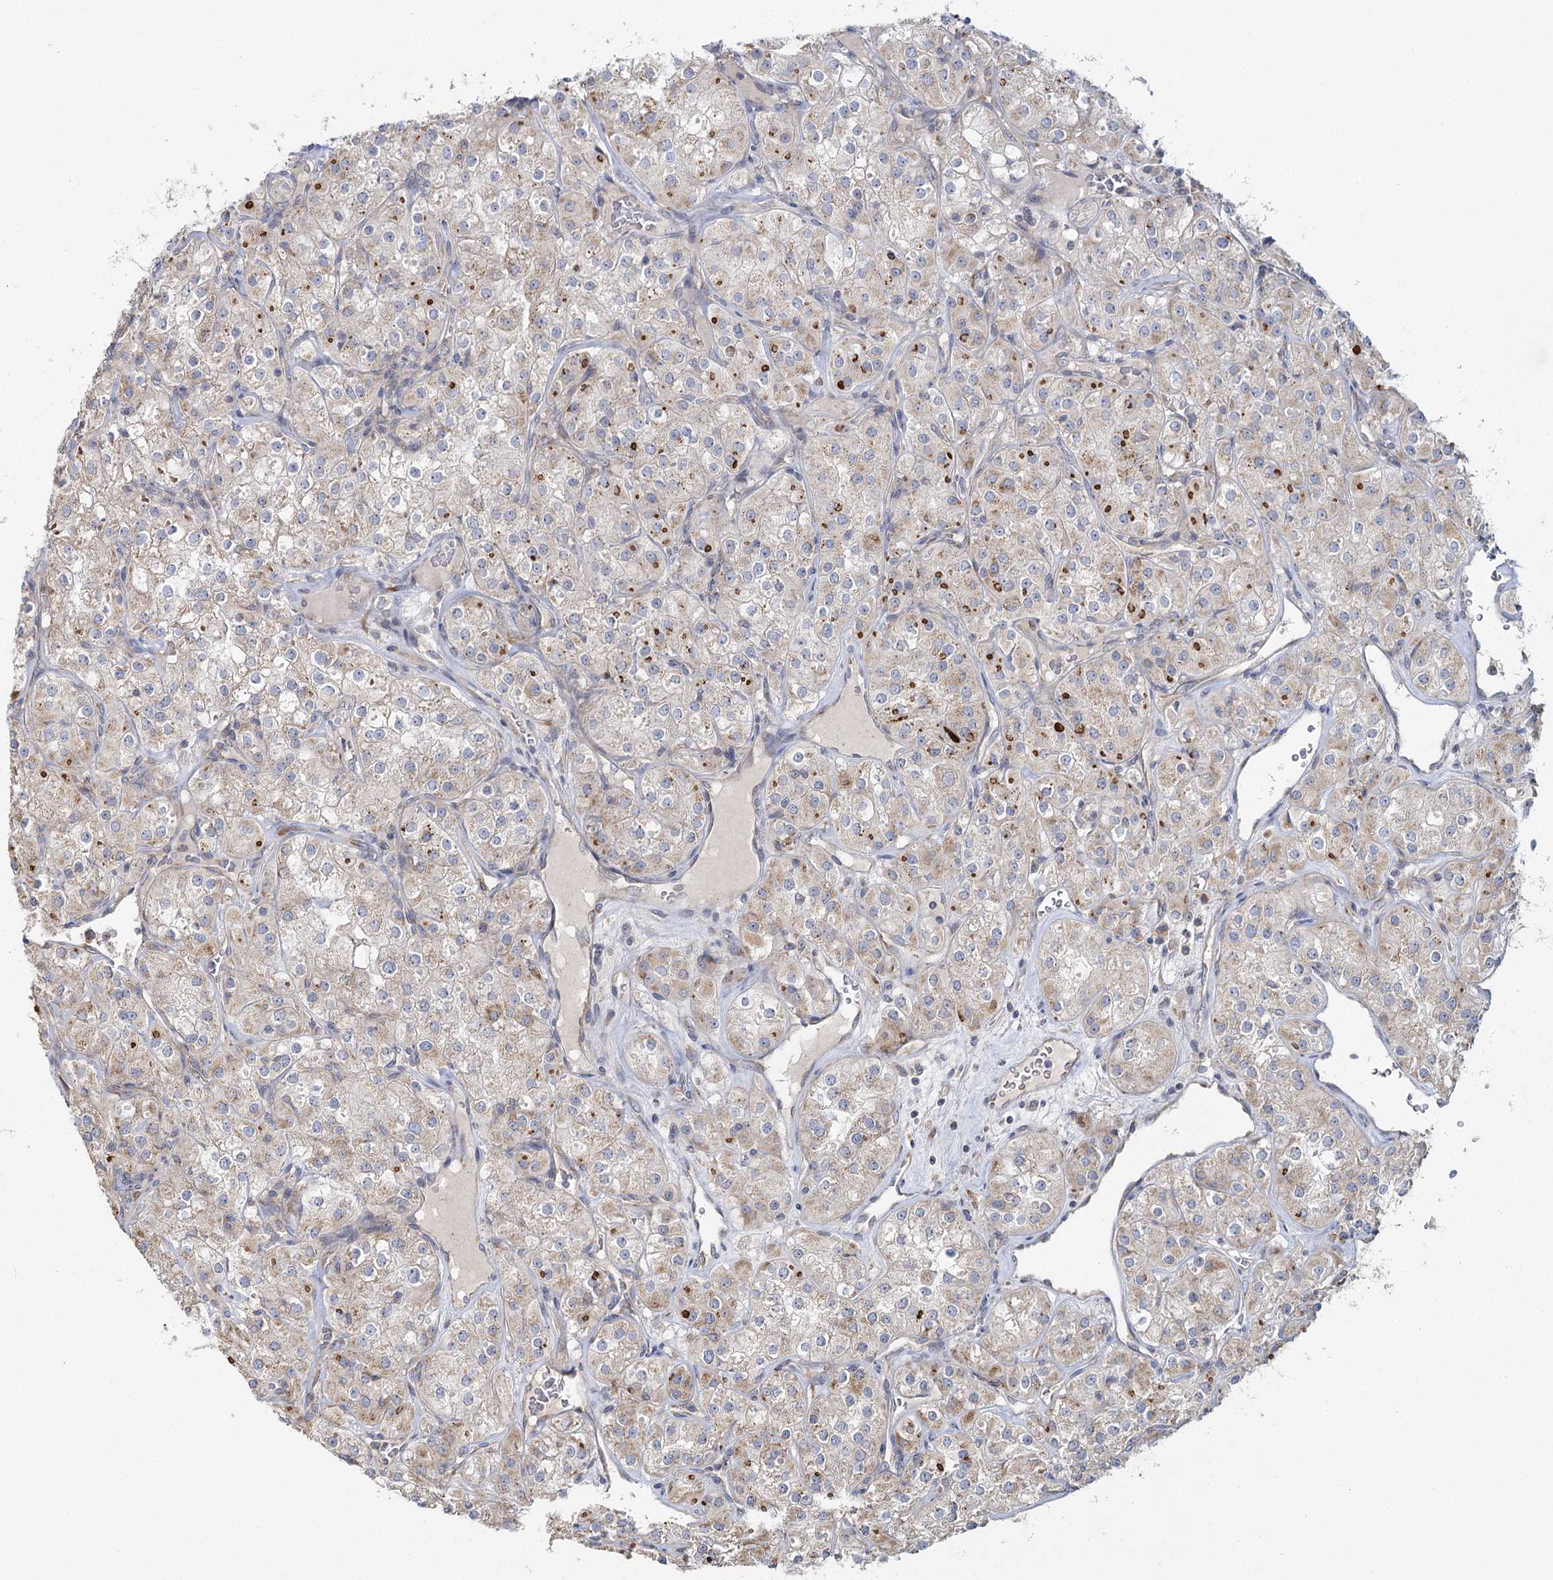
{"staining": {"intensity": "moderate", "quantity": "<25%", "location": "cytoplasmic/membranous"}, "tissue": "renal cancer", "cell_type": "Tumor cells", "image_type": "cancer", "snomed": [{"axis": "morphology", "description": "Adenocarcinoma, NOS"}, {"axis": "topography", "description": "Kidney"}], "caption": "The immunohistochemical stain shows moderate cytoplasmic/membranous expression in tumor cells of adenocarcinoma (renal) tissue.", "gene": "ACOX2", "patient": {"sex": "male", "age": 77}}